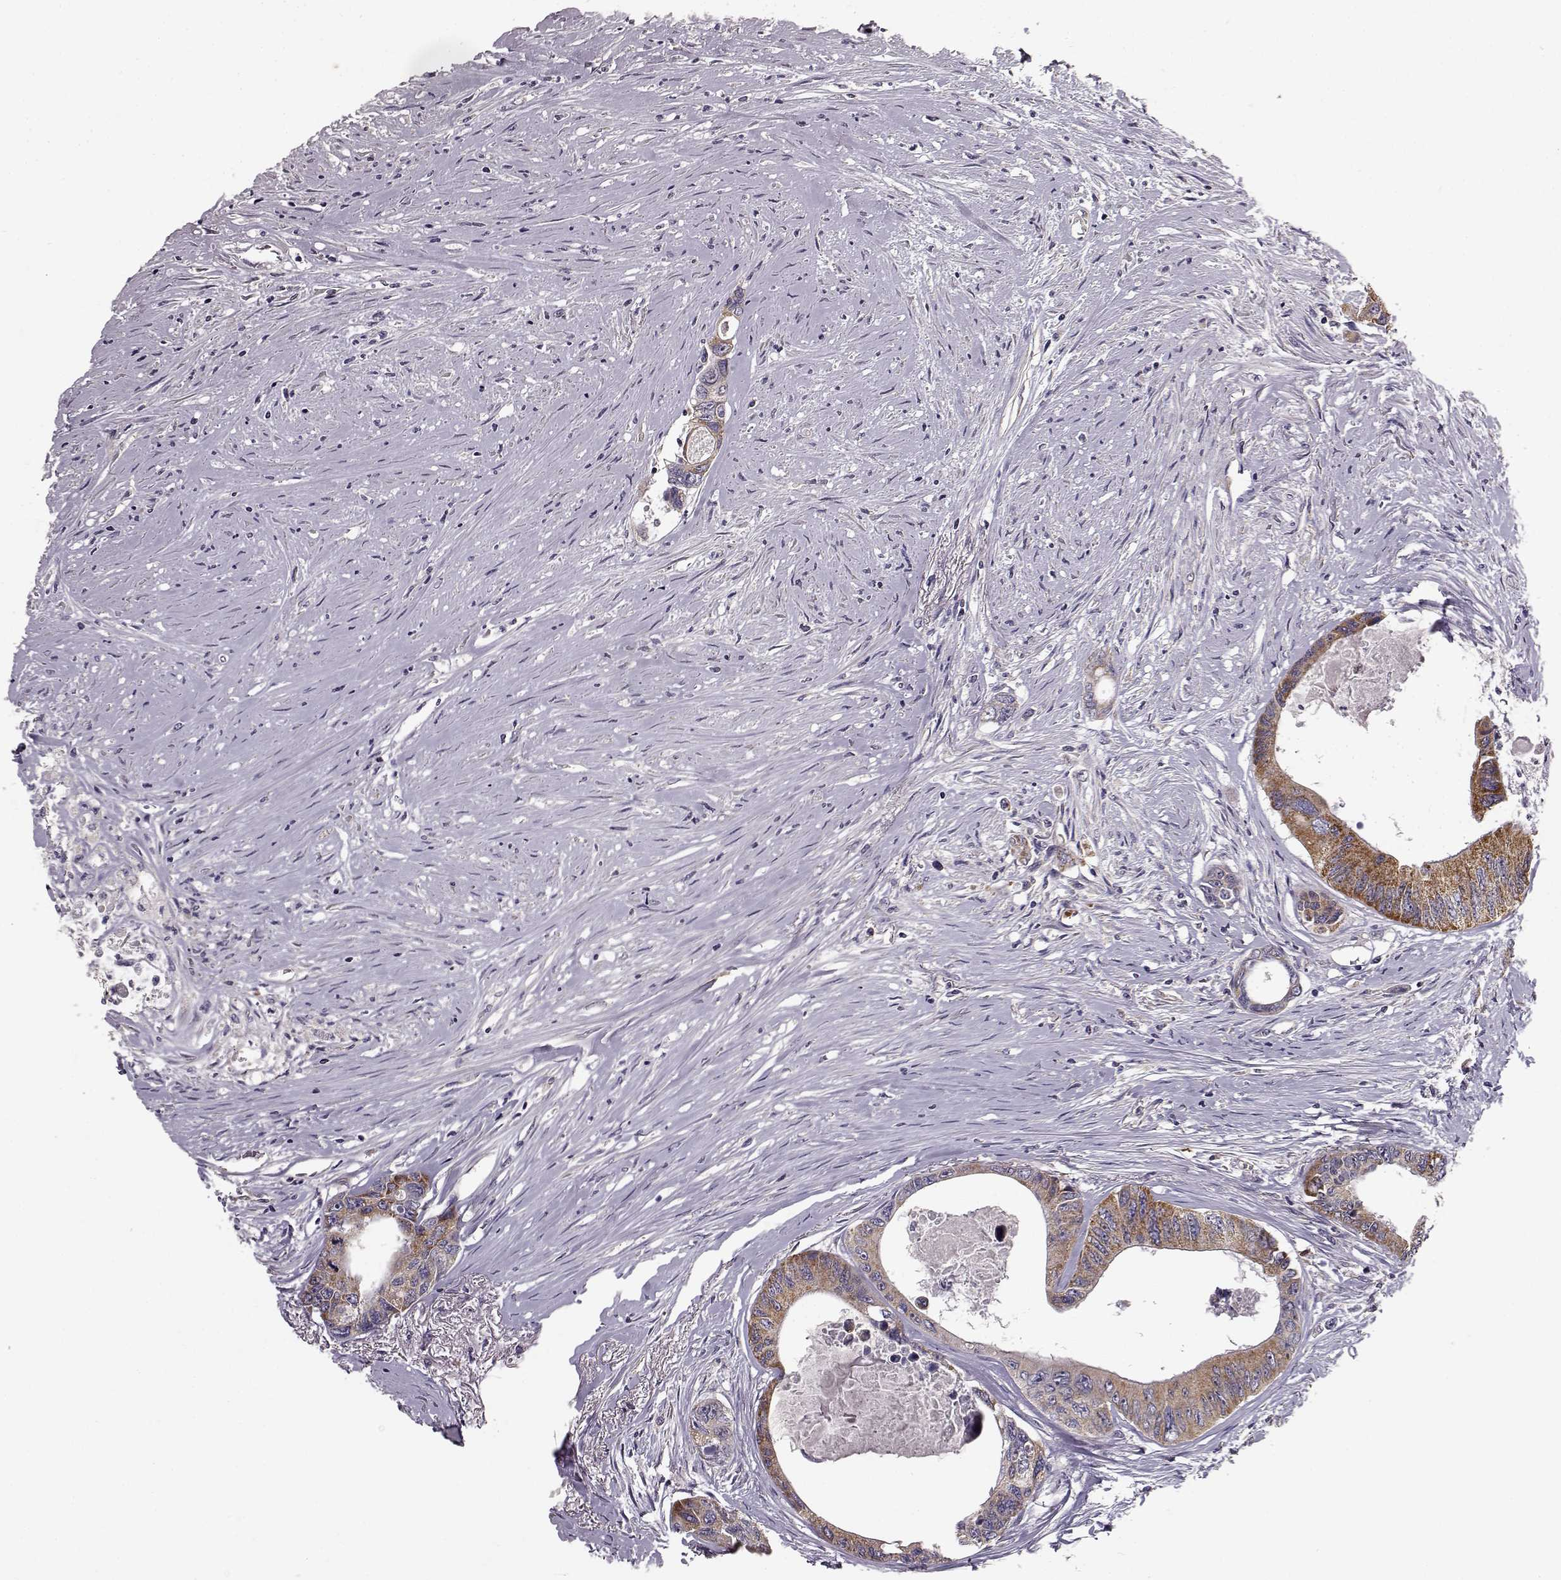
{"staining": {"intensity": "moderate", "quantity": ">75%", "location": "cytoplasmic/membranous"}, "tissue": "colorectal cancer", "cell_type": "Tumor cells", "image_type": "cancer", "snomed": [{"axis": "morphology", "description": "Adenocarcinoma, NOS"}, {"axis": "topography", "description": "Rectum"}], "caption": "Colorectal cancer (adenocarcinoma) stained with a protein marker reveals moderate staining in tumor cells.", "gene": "ERBB3", "patient": {"sex": "male", "age": 59}}